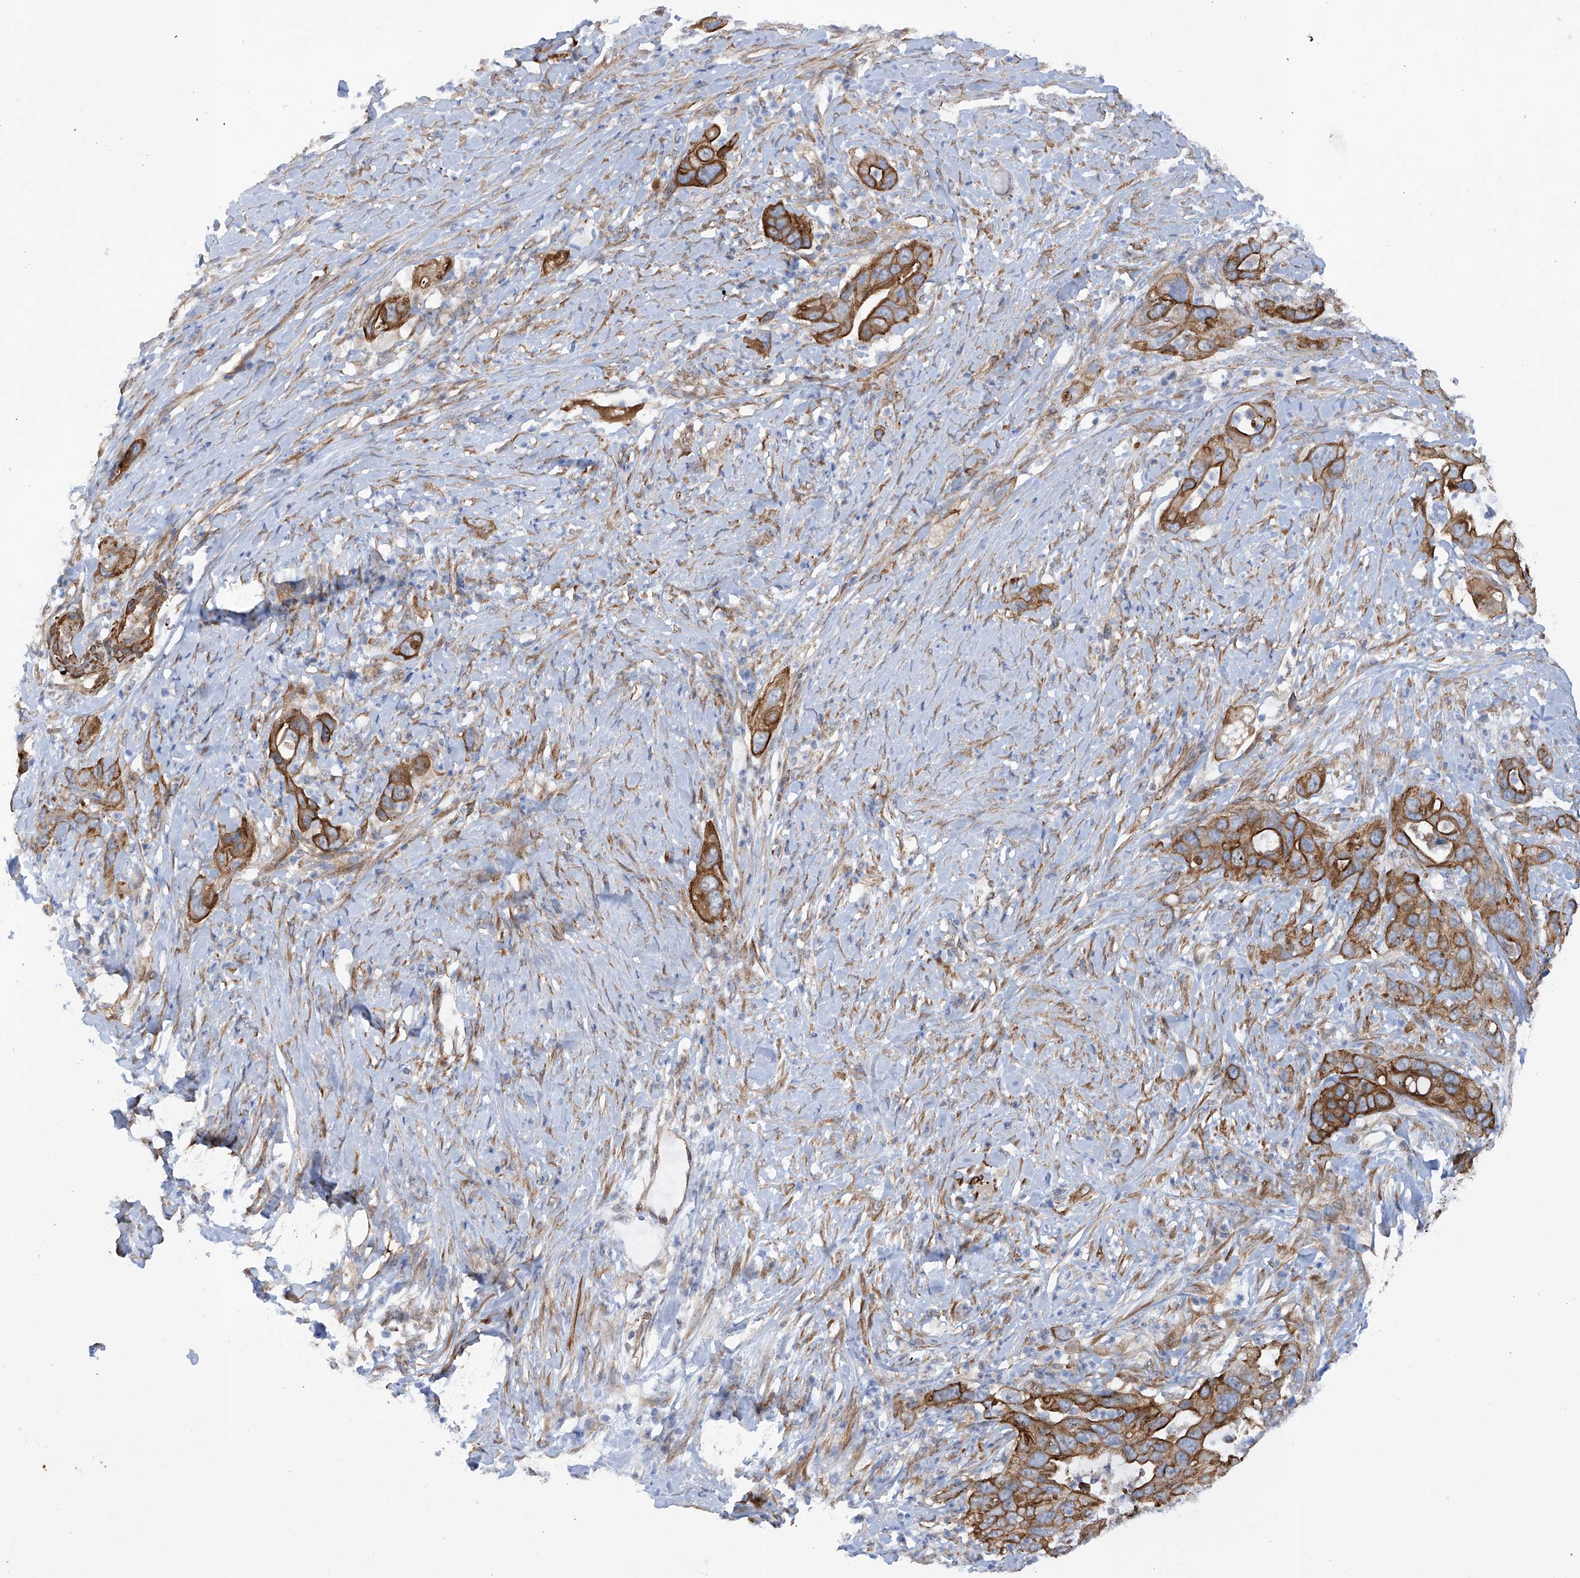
{"staining": {"intensity": "strong", "quantity": ">75%", "location": "cytoplasmic/membranous"}, "tissue": "pancreatic cancer", "cell_type": "Tumor cells", "image_type": "cancer", "snomed": [{"axis": "morphology", "description": "Adenocarcinoma, NOS"}, {"axis": "topography", "description": "Pancreas"}], "caption": "Immunohistochemical staining of pancreatic cancer demonstrates strong cytoplasmic/membranous protein positivity in approximately >75% of tumor cells. The staining was performed using DAB (3,3'-diaminobenzidine), with brown indicating positive protein expression. Nuclei are stained blue with hematoxylin.", "gene": "ZNF490", "patient": {"sex": "female", "age": 71}}